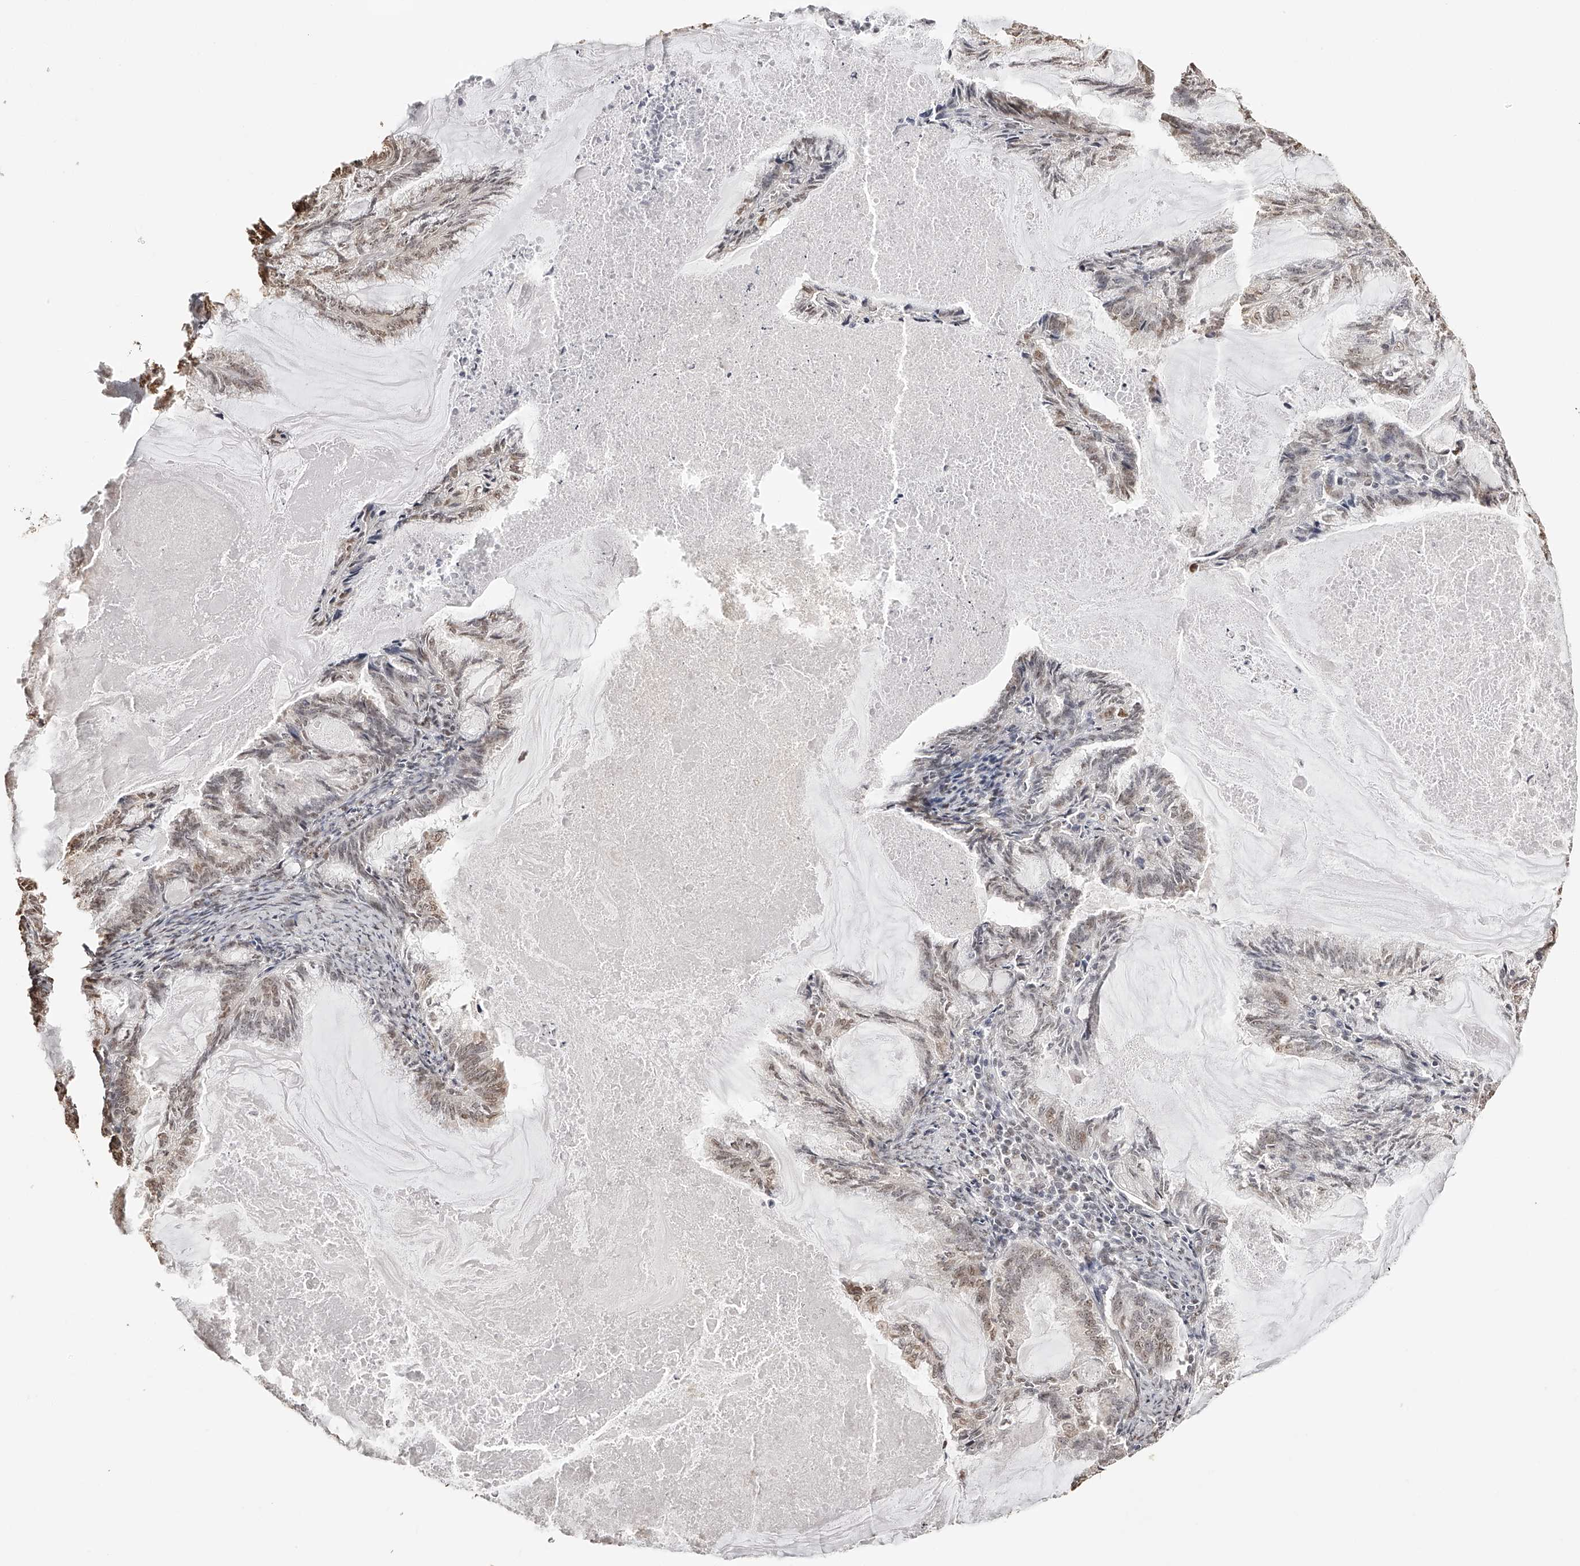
{"staining": {"intensity": "weak", "quantity": ">75%", "location": "nuclear"}, "tissue": "endometrial cancer", "cell_type": "Tumor cells", "image_type": "cancer", "snomed": [{"axis": "morphology", "description": "Adenocarcinoma, NOS"}, {"axis": "topography", "description": "Endometrium"}], "caption": "Endometrial adenocarcinoma was stained to show a protein in brown. There is low levels of weak nuclear expression in approximately >75% of tumor cells.", "gene": "ZNF503", "patient": {"sex": "female", "age": 86}}